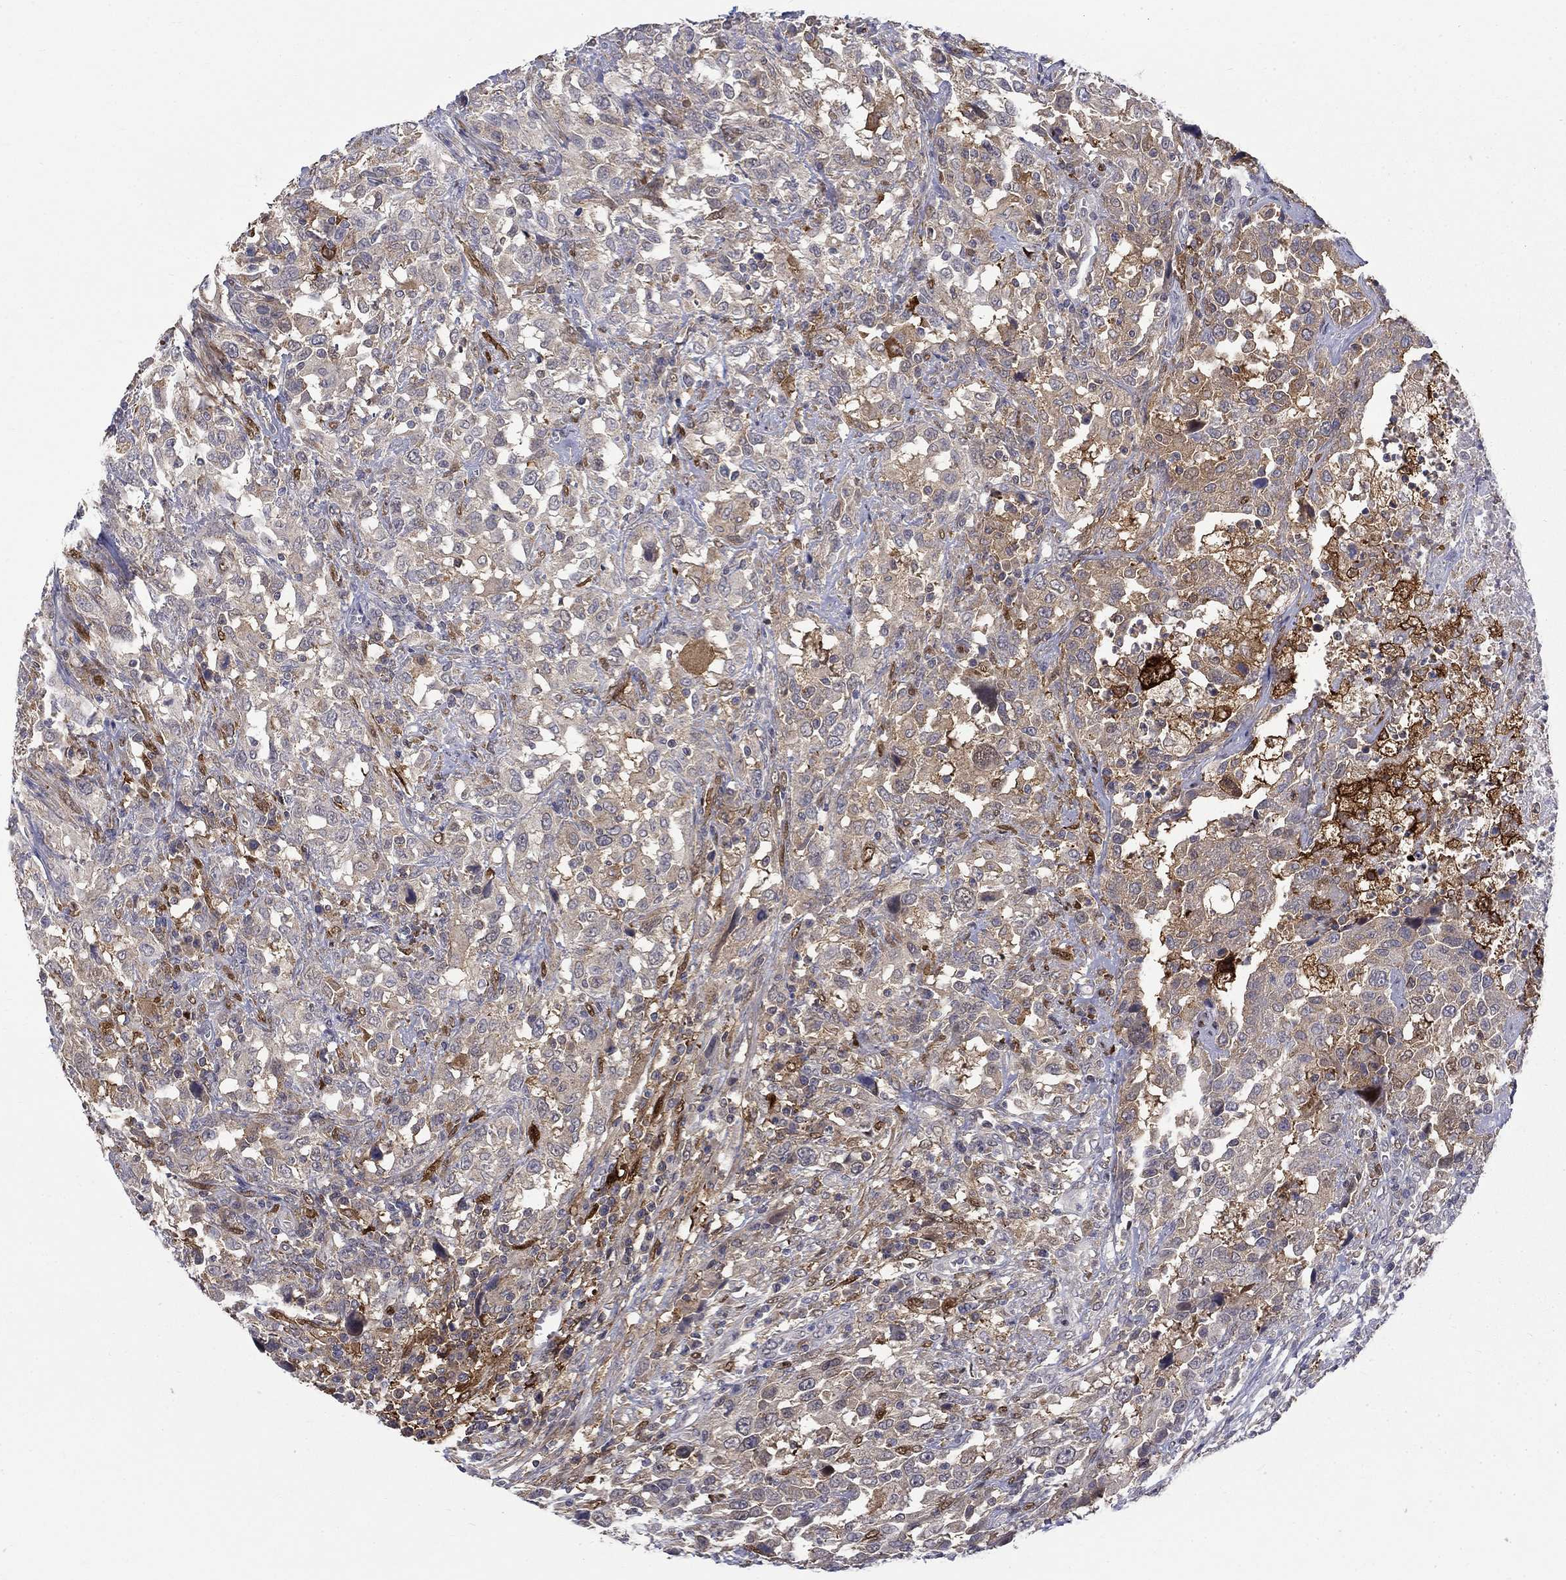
{"staining": {"intensity": "moderate", "quantity": "25%-75%", "location": "cytoplasmic/membranous"}, "tissue": "urothelial cancer", "cell_type": "Tumor cells", "image_type": "cancer", "snomed": [{"axis": "morphology", "description": "Urothelial carcinoma, NOS"}, {"axis": "morphology", "description": "Urothelial carcinoma, High grade"}, {"axis": "topography", "description": "Urinary bladder"}], "caption": "Immunohistochemistry photomicrograph of human urothelial cancer stained for a protein (brown), which shows medium levels of moderate cytoplasmic/membranous expression in about 25%-75% of tumor cells.", "gene": "PCBP3", "patient": {"sex": "female", "age": 64}}